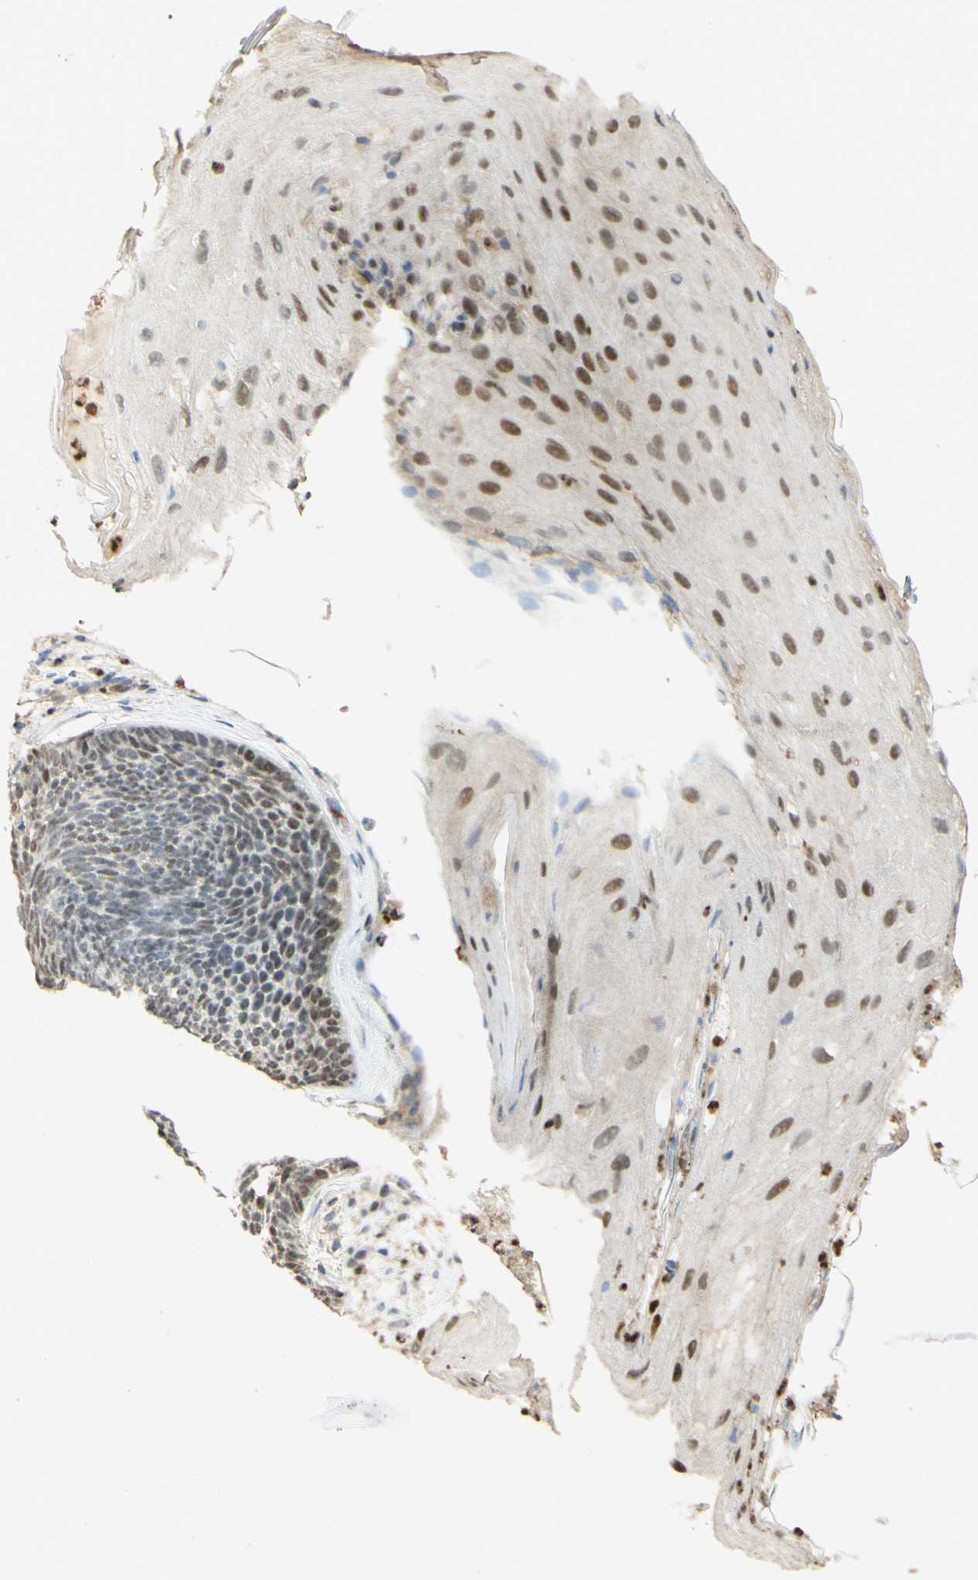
{"staining": {"intensity": "moderate", "quantity": ">75%", "location": "nuclear"}, "tissue": "skin cancer", "cell_type": "Tumor cells", "image_type": "cancer", "snomed": [{"axis": "morphology", "description": "Basal cell carcinoma"}, {"axis": "topography", "description": "Skin"}], "caption": "Skin basal cell carcinoma stained with immunohistochemistry (IHC) shows moderate nuclear positivity in about >75% of tumor cells.", "gene": "MAP3K4", "patient": {"sex": "female", "age": 70}}